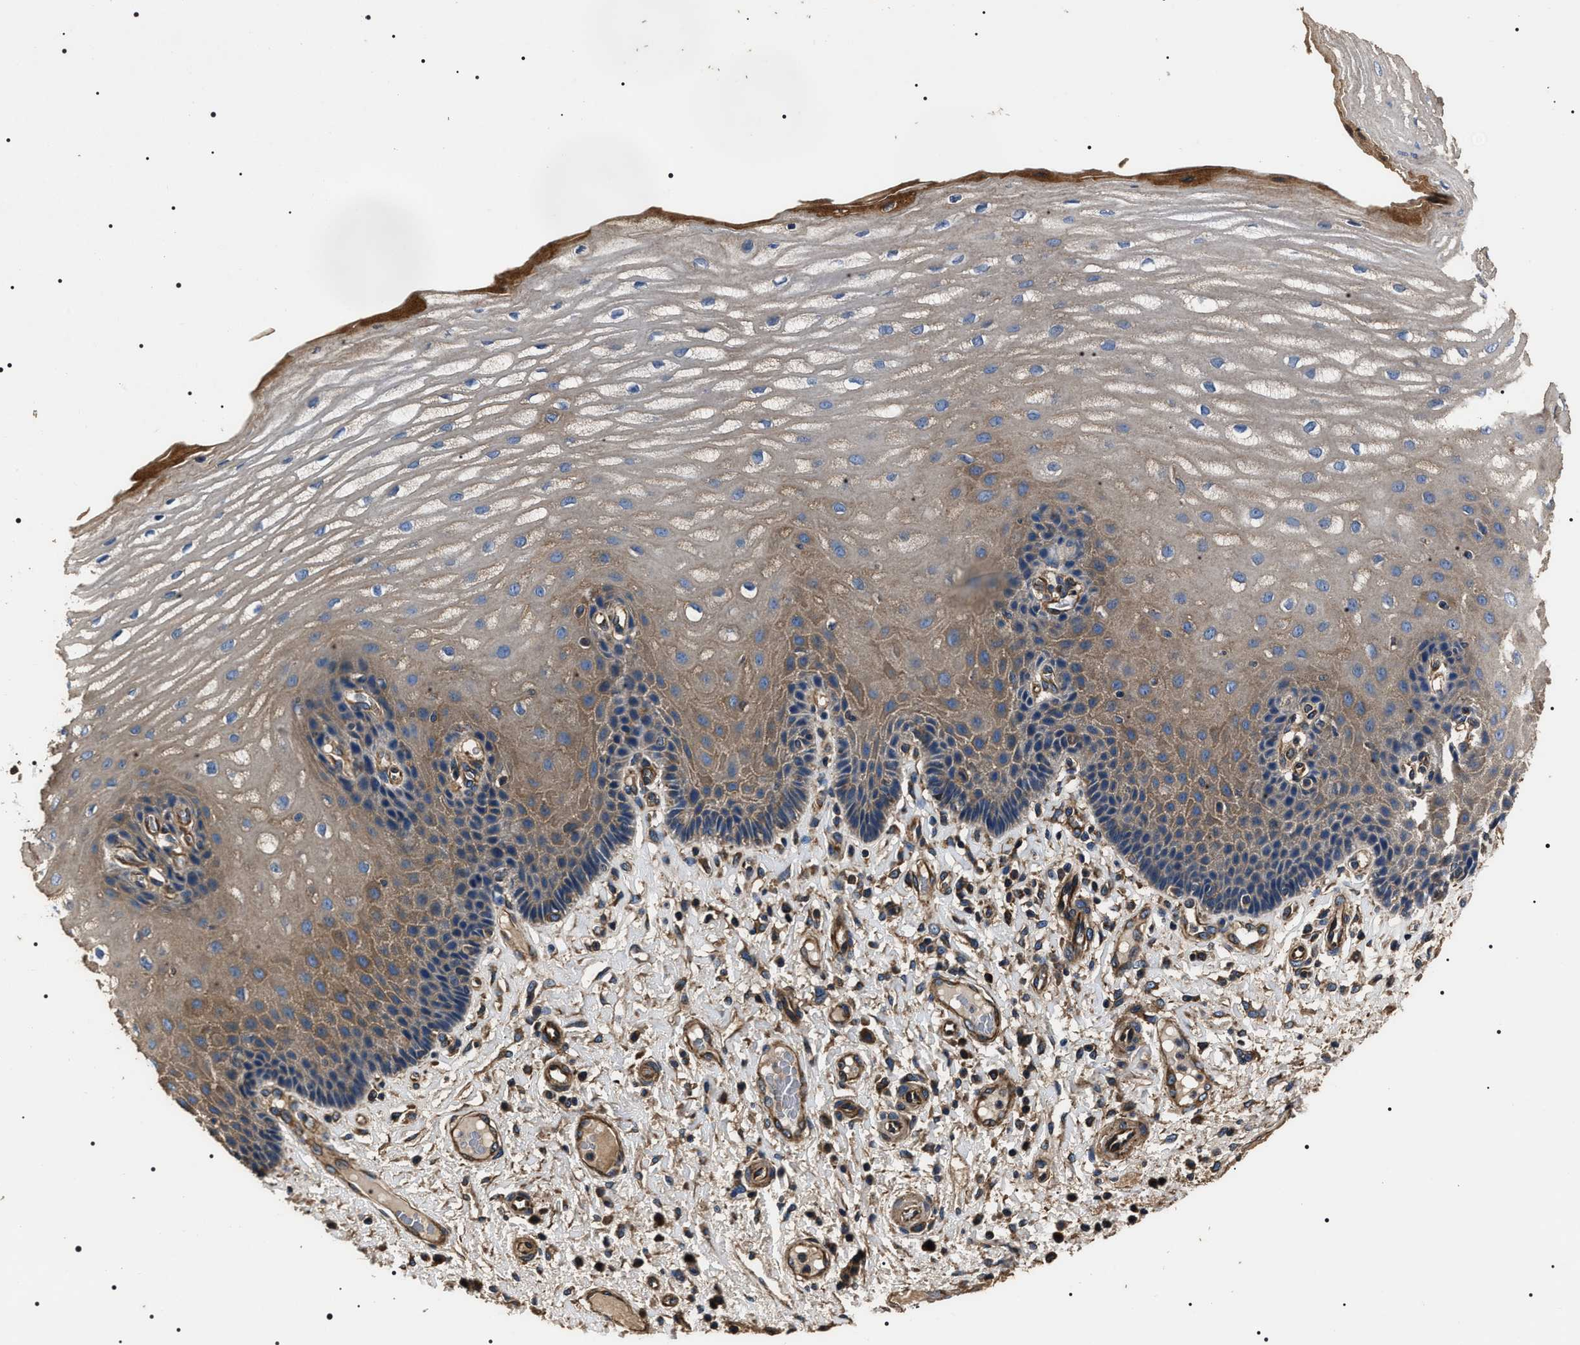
{"staining": {"intensity": "weak", "quantity": ">75%", "location": "cytoplasmic/membranous"}, "tissue": "esophagus", "cell_type": "Squamous epithelial cells", "image_type": "normal", "snomed": [{"axis": "morphology", "description": "Normal tissue, NOS"}, {"axis": "topography", "description": "Esophagus"}], "caption": "A brown stain labels weak cytoplasmic/membranous positivity of a protein in squamous epithelial cells of benign esophagus.", "gene": "HSCB", "patient": {"sex": "male", "age": 54}}